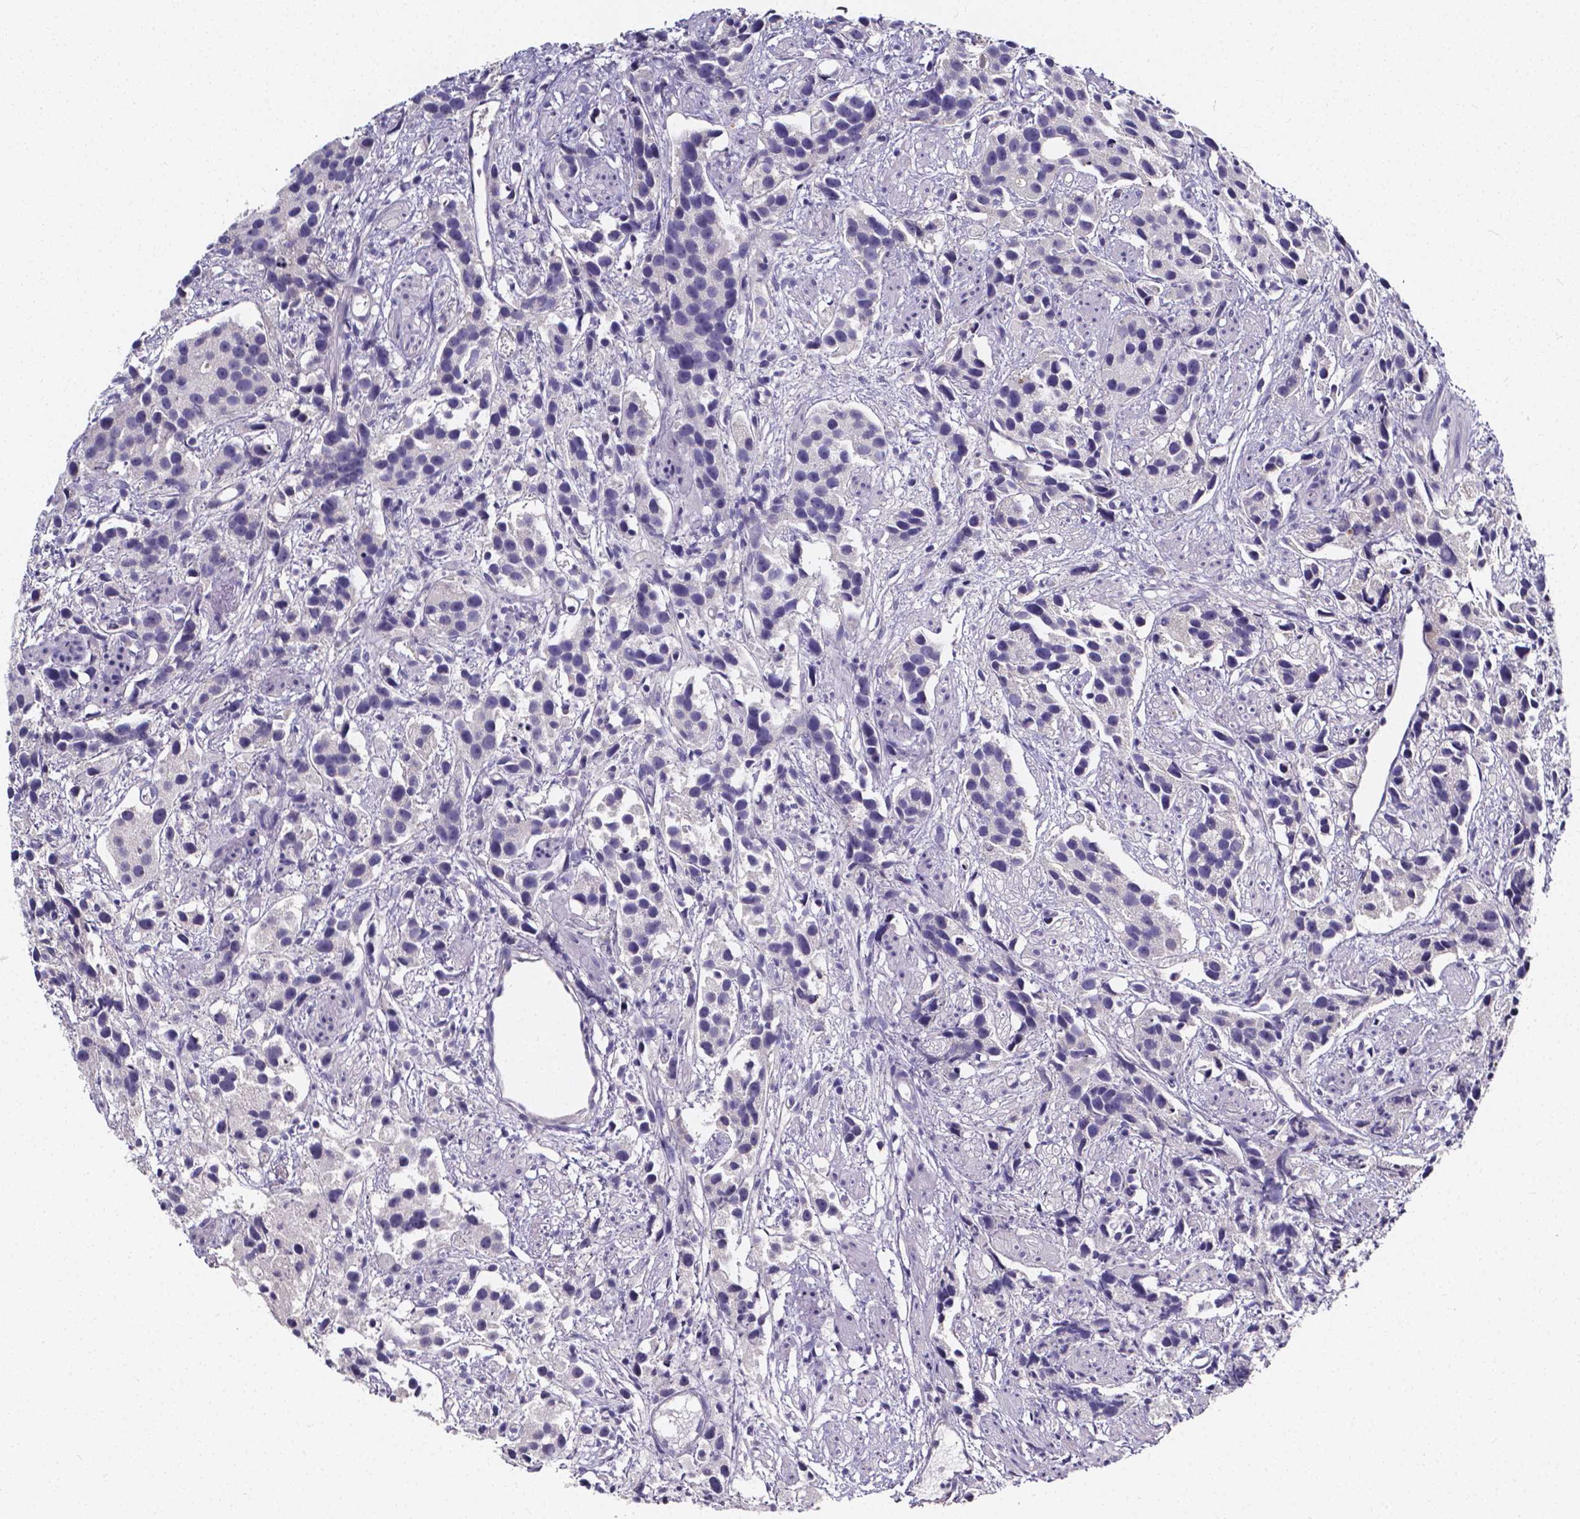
{"staining": {"intensity": "negative", "quantity": "none", "location": "none"}, "tissue": "prostate cancer", "cell_type": "Tumor cells", "image_type": "cancer", "snomed": [{"axis": "morphology", "description": "Adenocarcinoma, High grade"}, {"axis": "topography", "description": "Prostate"}], "caption": "This histopathology image is of prostate cancer stained with IHC to label a protein in brown with the nuclei are counter-stained blue. There is no staining in tumor cells.", "gene": "CACNG8", "patient": {"sex": "male", "age": 68}}